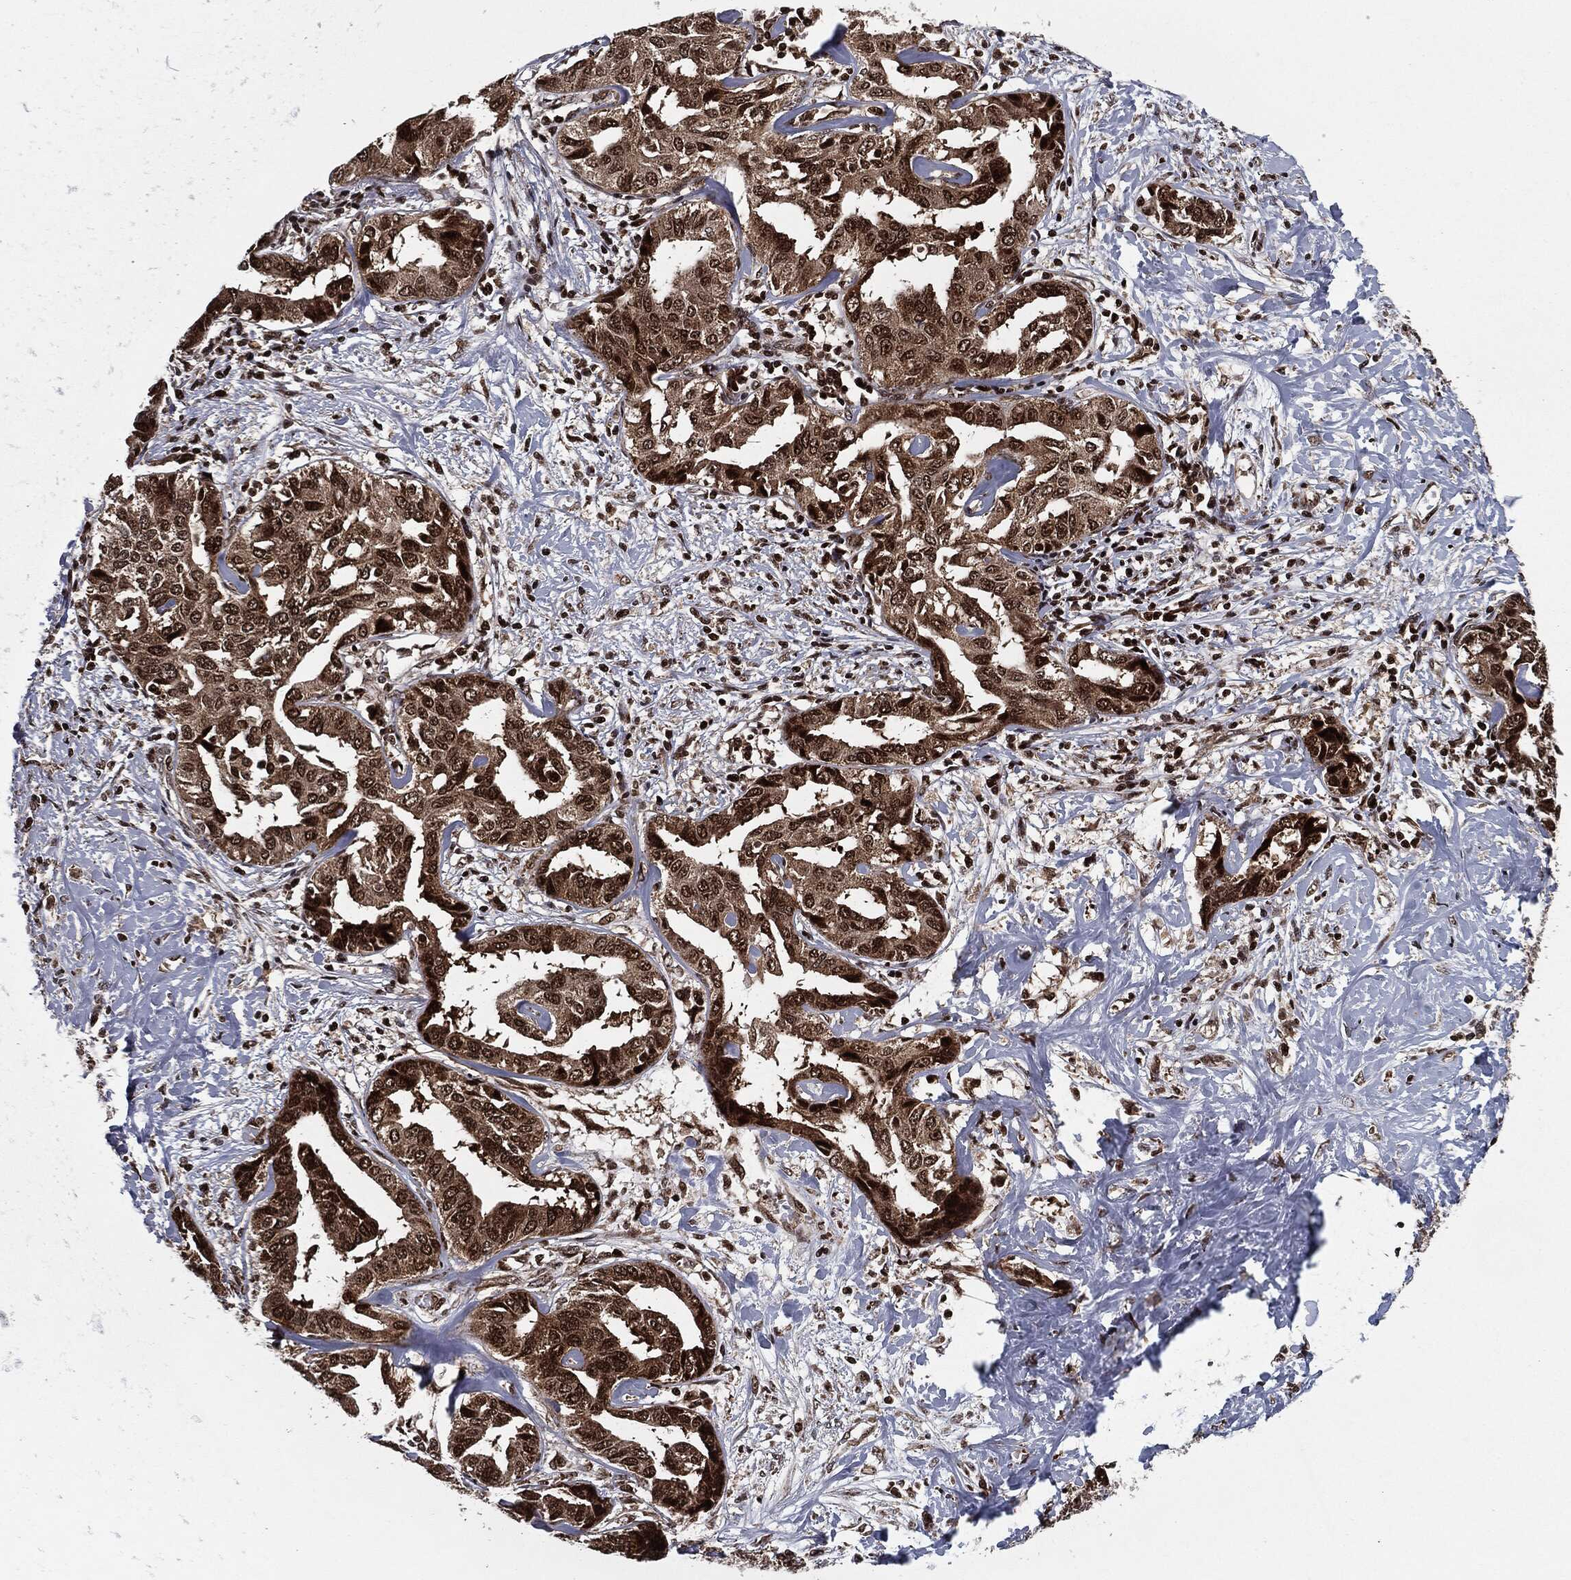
{"staining": {"intensity": "strong", "quantity": ">75%", "location": "cytoplasmic/membranous,nuclear"}, "tissue": "liver cancer", "cell_type": "Tumor cells", "image_type": "cancer", "snomed": [{"axis": "morphology", "description": "Cholangiocarcinoma"}, {"axis": "topography", "description": "Liver"}], "caption": "This is an image of IHC staining of liver cholangiocarcinoma, which shows strong expression in the cytoplasmic/membranous and nuclear of tumor cells.", "gene": "CHCHD2", "patient": {"sex": "male", "age": 59}}